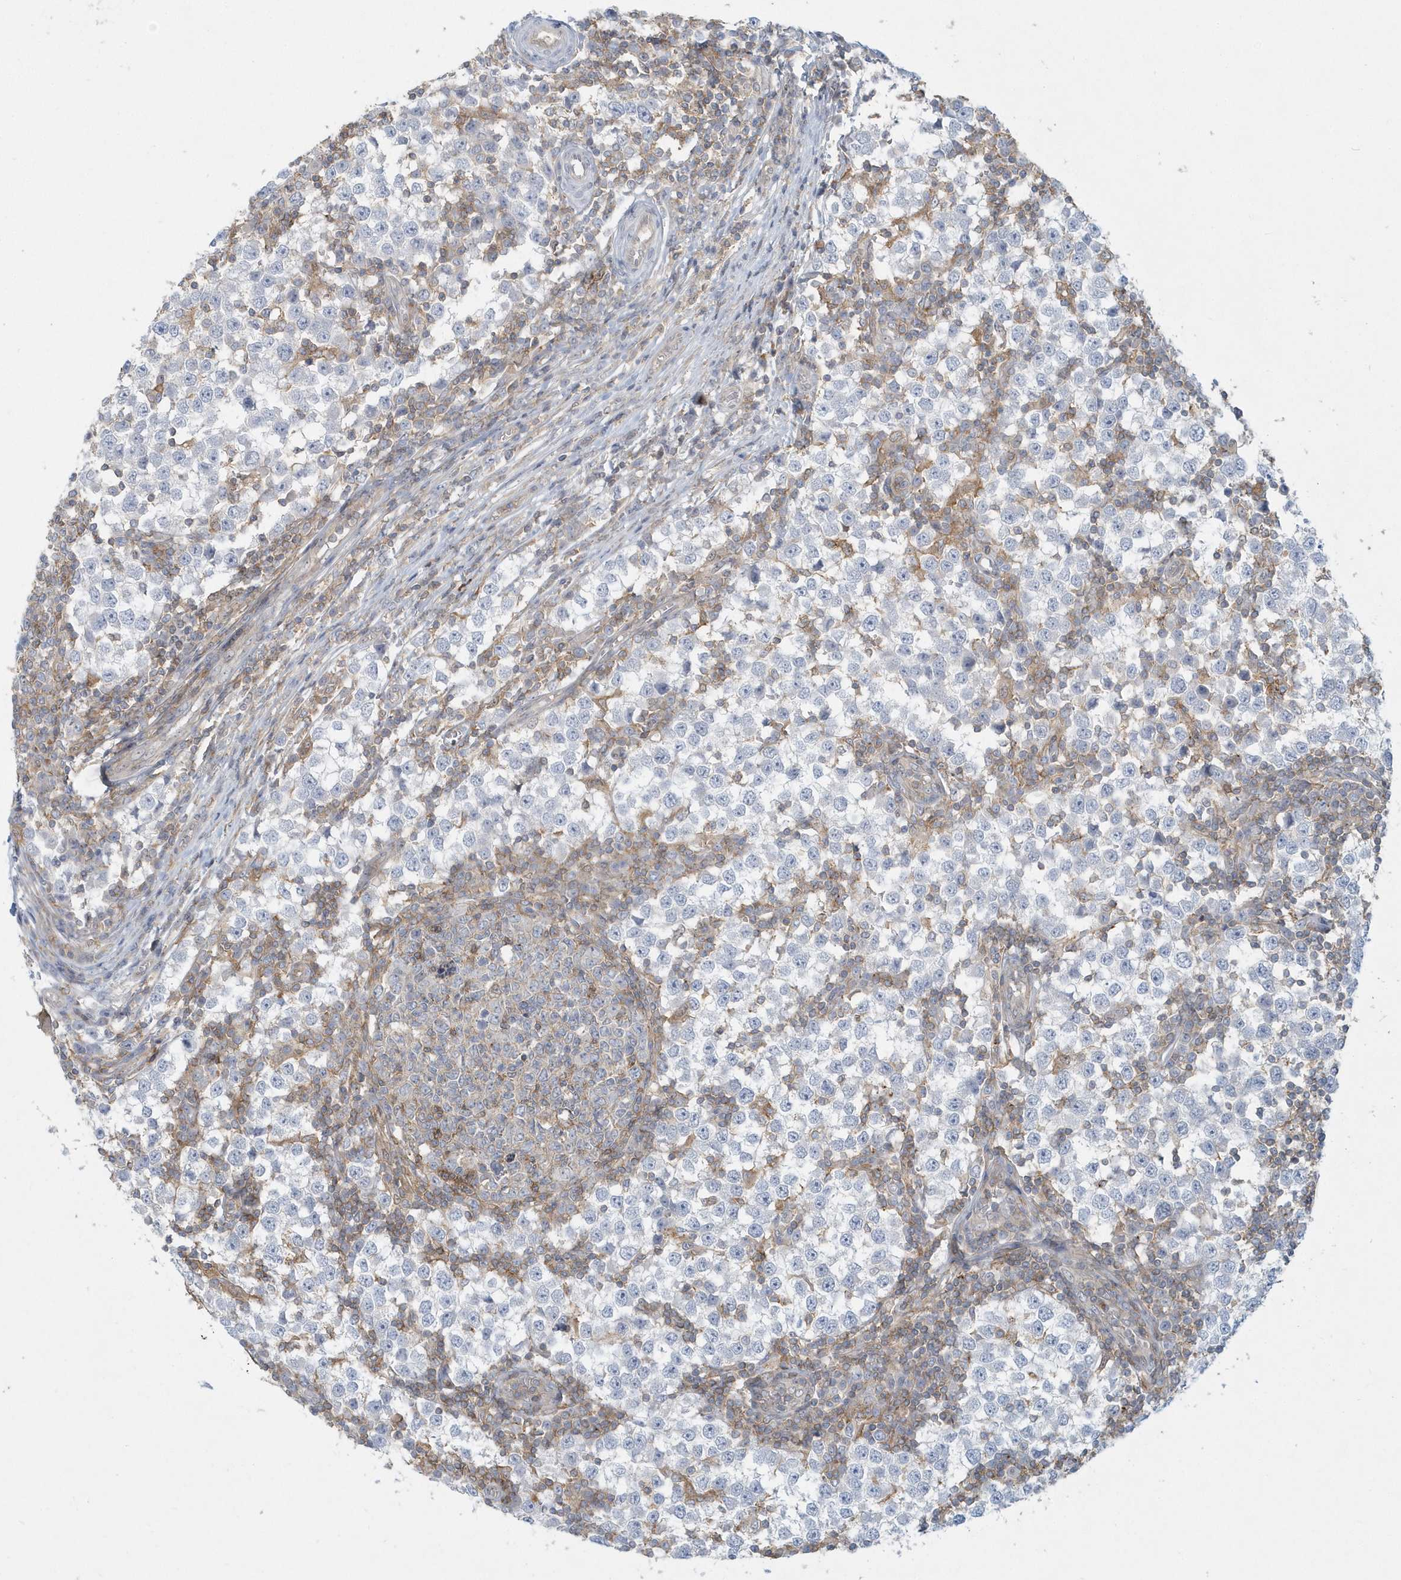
{"staining": {"intensity": "negative", "quantity": "none", "location": "none"}, "tissue": "testis cancer", "cell_type": "Tumor cells", "image_type": "cancer", "snomed": [{"axis": "morphology", "description": "Seminoma, NOS"}, {"axis": "topography", "description": "Testis"}], "caption": "Human seminoma (testis) stained for a protein using IHC shows no expression in tumor cells.", "gene": "RNF7", "patient": {"sex": "male", "age": 65}}